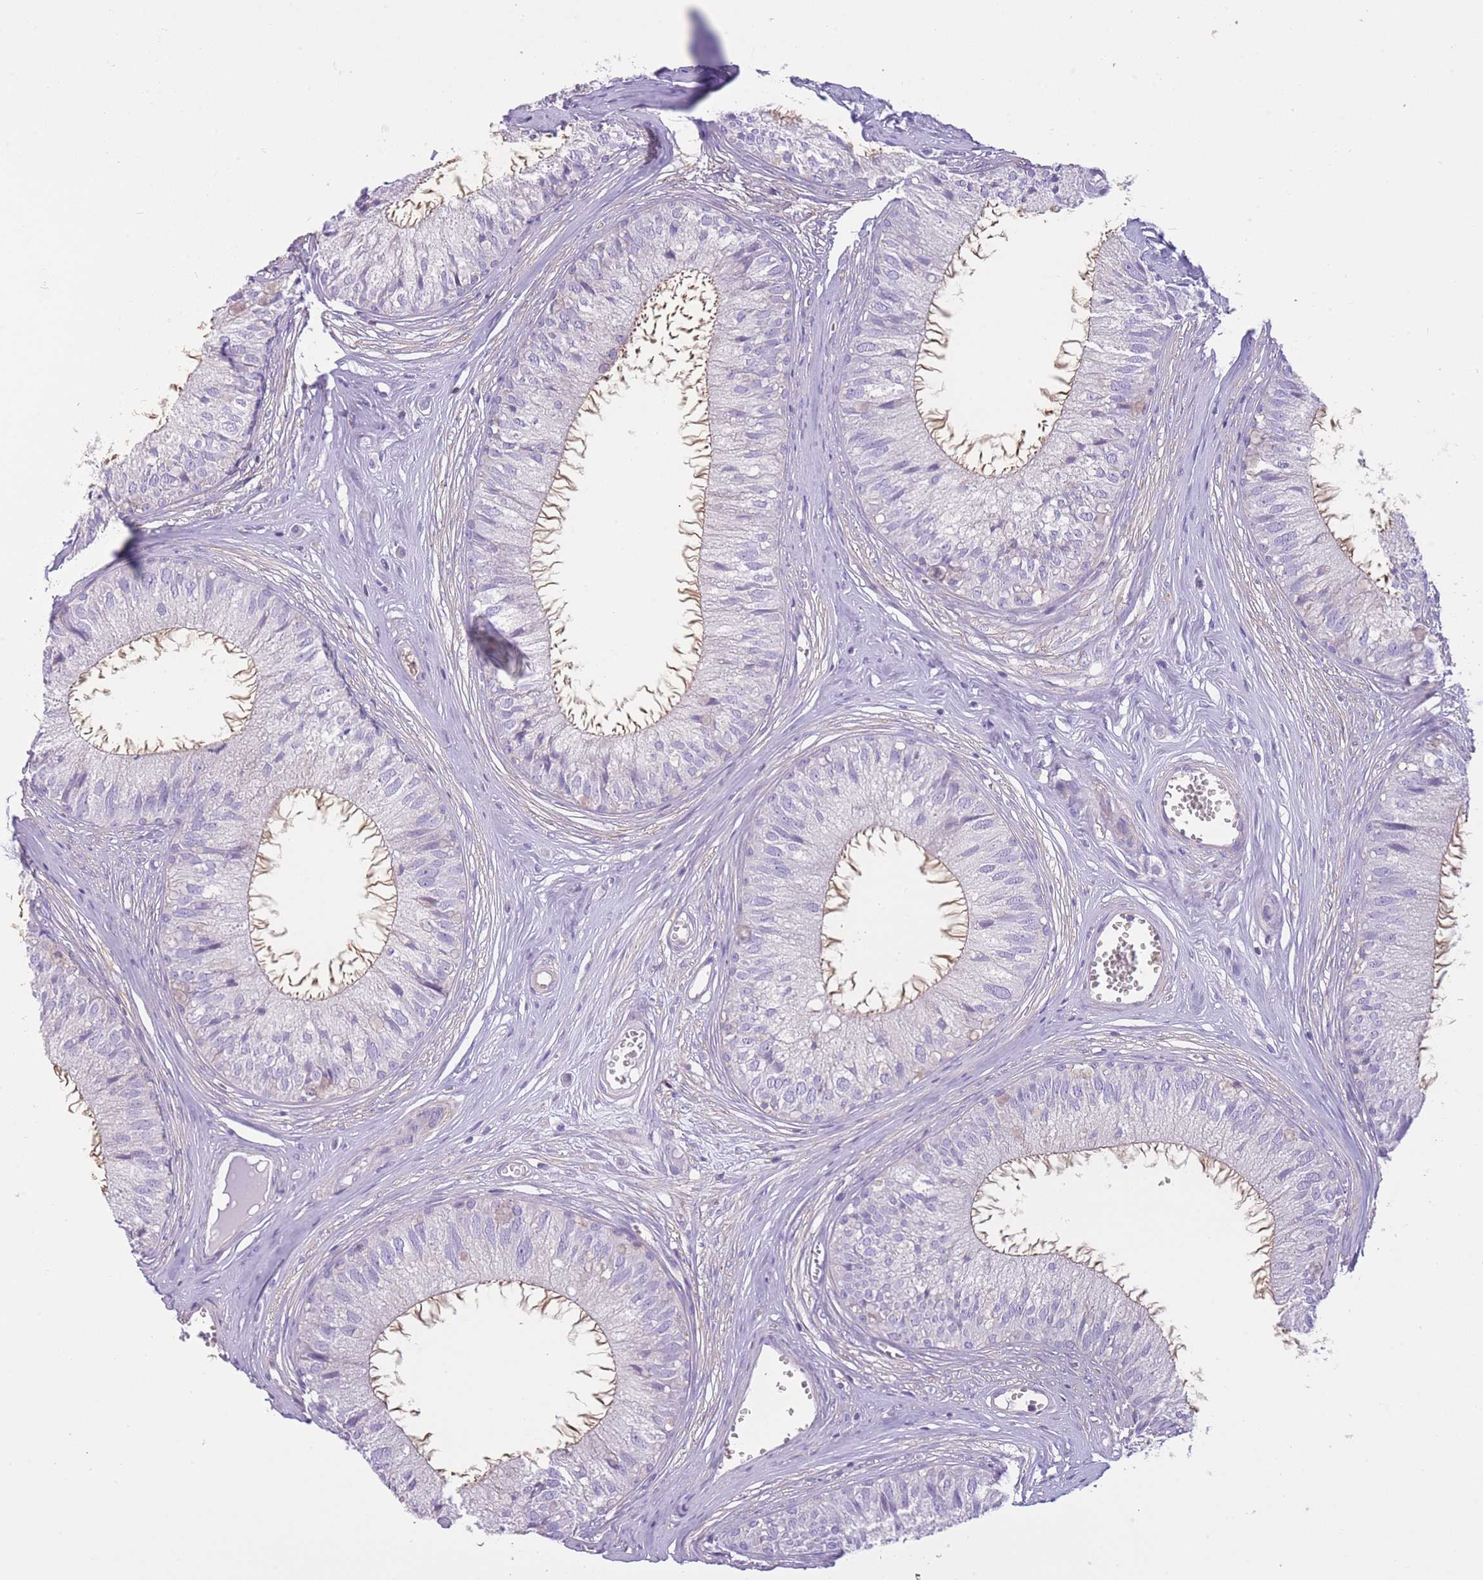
{"staining": {"intensity": "weak", "quantity": "<25%", "location": "cytoplasmic/membranous"}, "tissue": "epididymis", "cell_type": "Glandular cells", "image_type": "normal", "snomed": [{"axis": "morphology", "description": "Normal tissue, NOS"}, {"axis": "topography", "description": "Epididymis"}], "caption": "This is an IHC histopathology image of benign epididymis. There is no expression in glandular cells.", "gene": "PDHA1", "patient": {"sex": "male", "age": 36}}